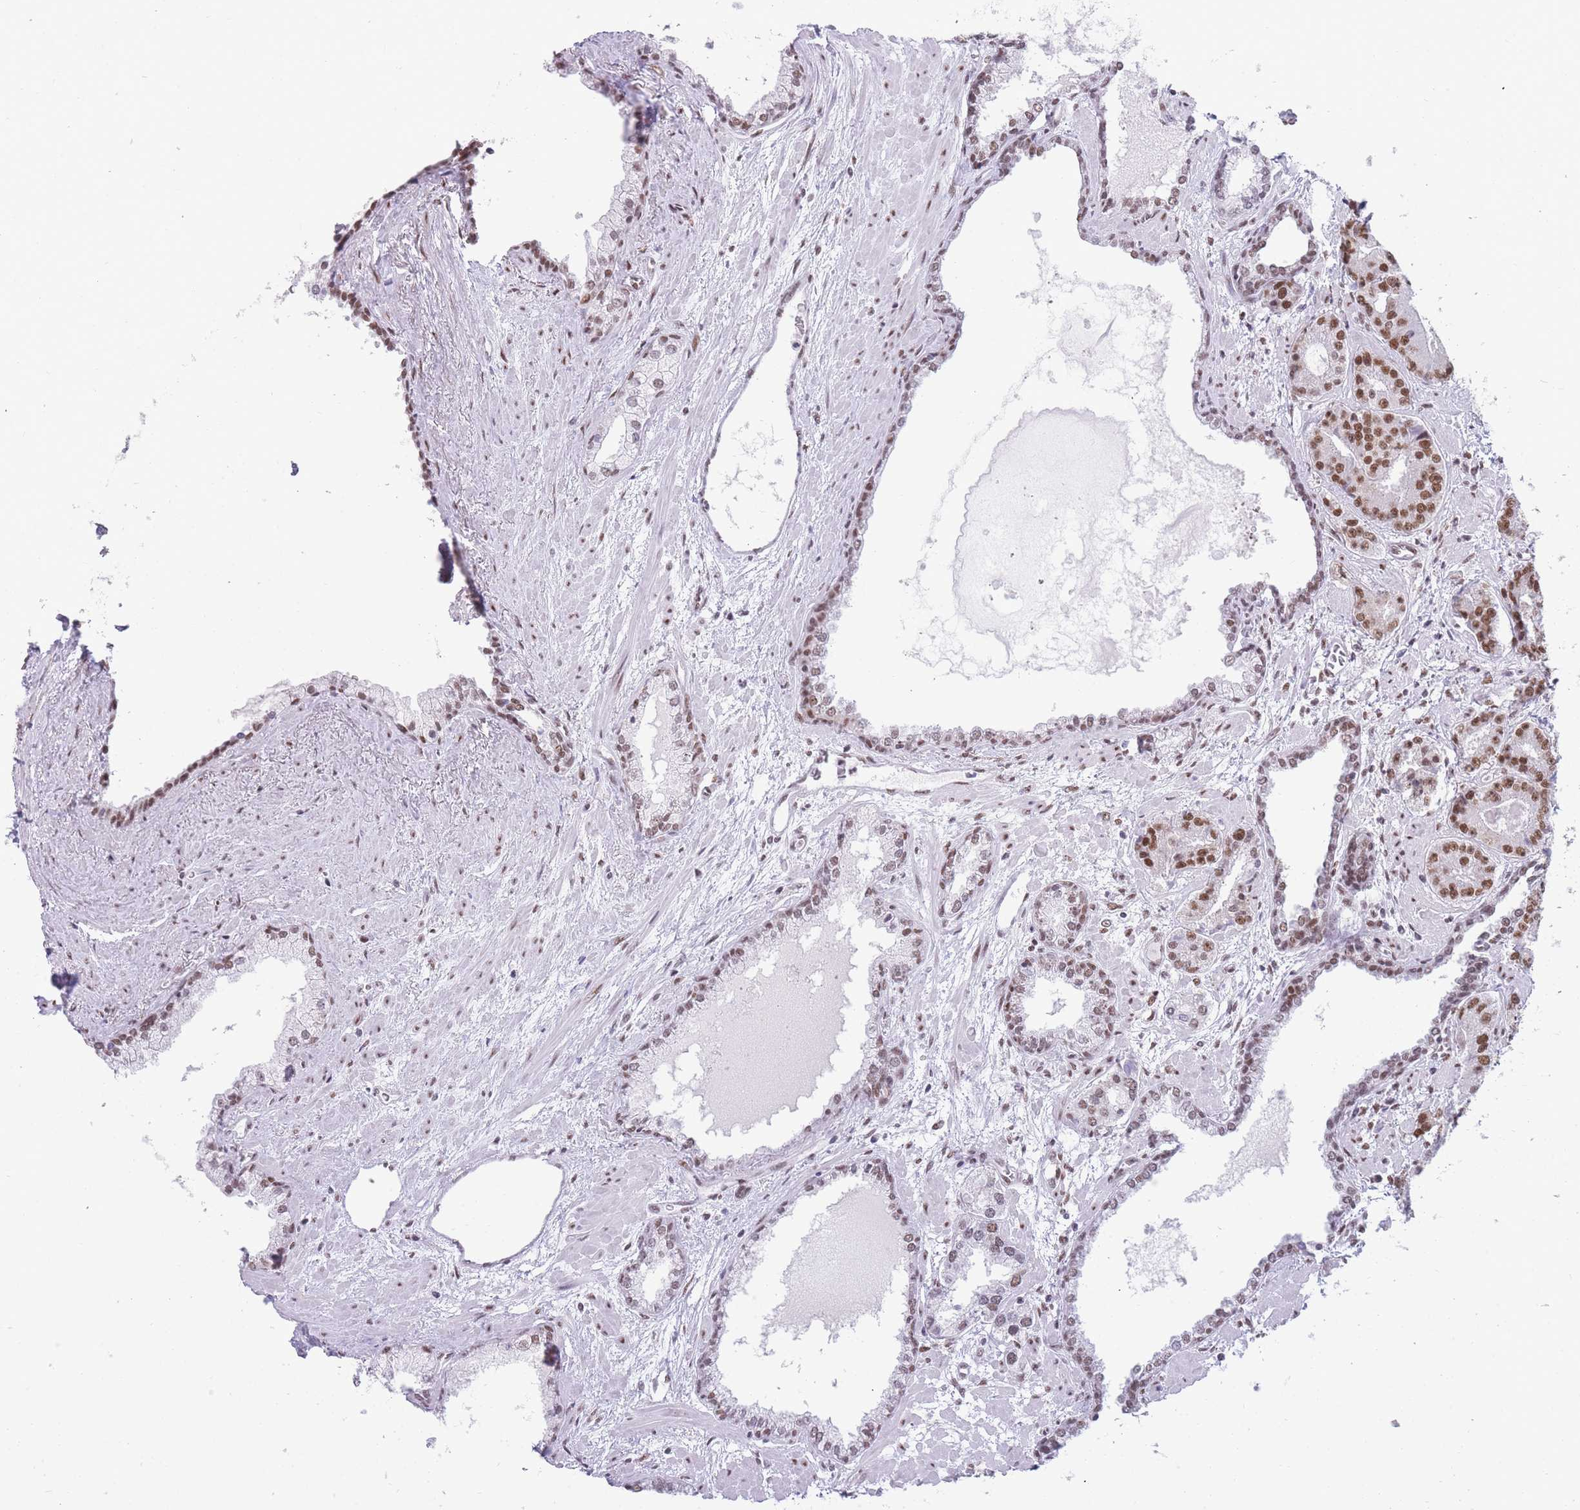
{"staining": {"intensity": "strong", "quantity": ">75%", "location": "nuclear"}, "tissue": "prostate cancer", "cell_type": "Tumor cells", "image_type": "cancer", "snomed": [{"axis": "morphology", "description": "Adenocarcinoma, High grade"}, {"axis": "topography", "description": "Prostate"}], "caption": "Immunohistochemistry of human prostate cancer shows high levels of strong nuclear expression in approximately >75% of tumor cells. (DAB IHC, brown staining for protein, blue staining for nuclei).", "gene": "HNRNPUL1", "patient": {"sex": "male", "age": 71}}